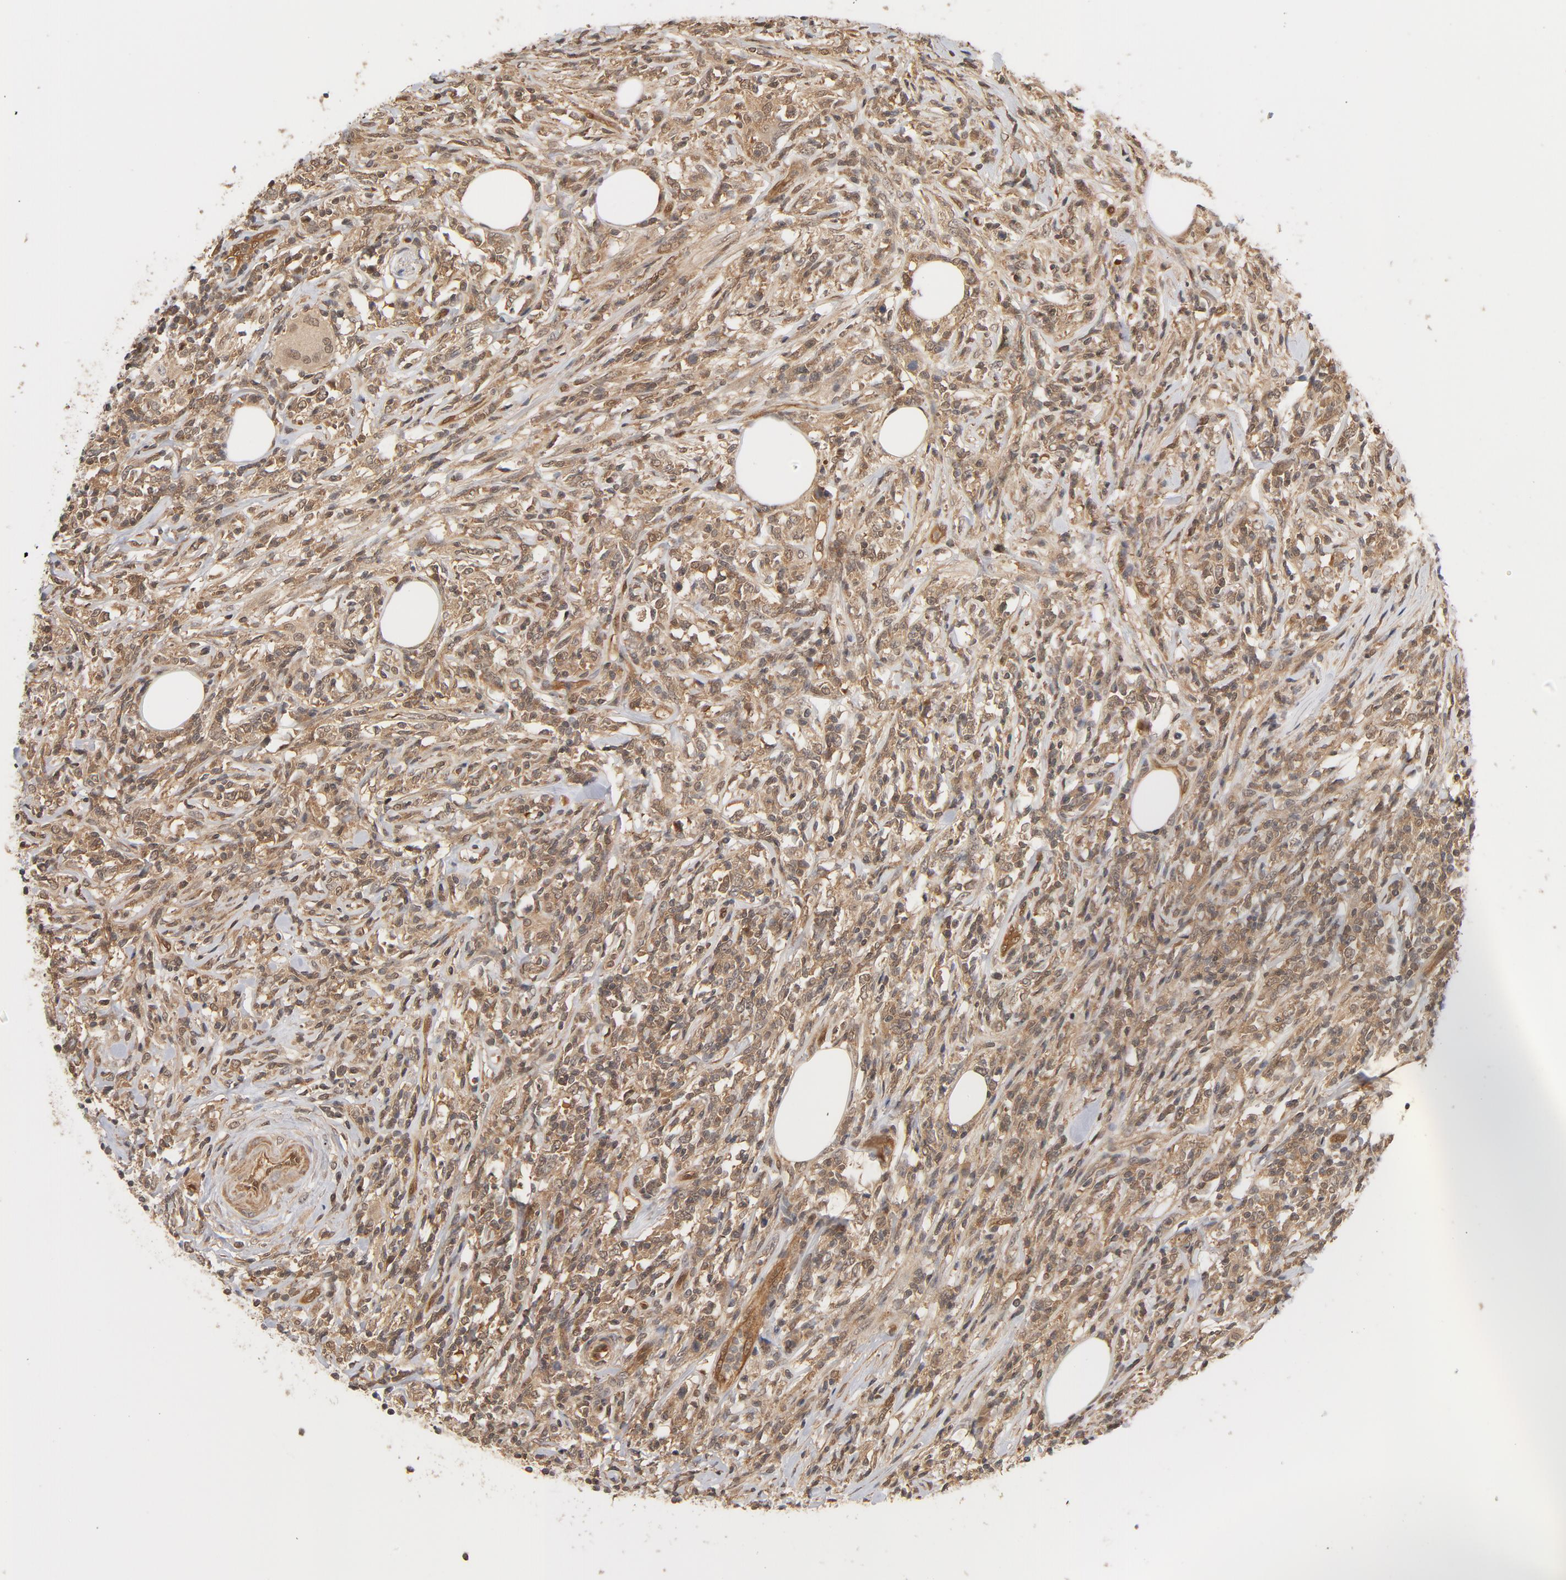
{"staining": {"intensity": "moderate", "quantity": ">75%", "location": "cytoplasmic/membranous,nuclear"}, "tissue": "lymphoma", "cell_type": "Tumor cells", "image_type": "cancer", "snomed": [{"axis": "morphology", "description": "Malignant lymphoma, non-Hodgkin's type, High grade"}, {"axis": "topography", "description": "Lymph node"}], "caption": "Immunohistochemical staining of human lymphoma reveals medium levels of moderate cytoplasmic/membranous and nuclear protein expression in approximately >75% of tumor cells.", "gene": "CDC37", "patient": {"sex": "female", "age": 84}}